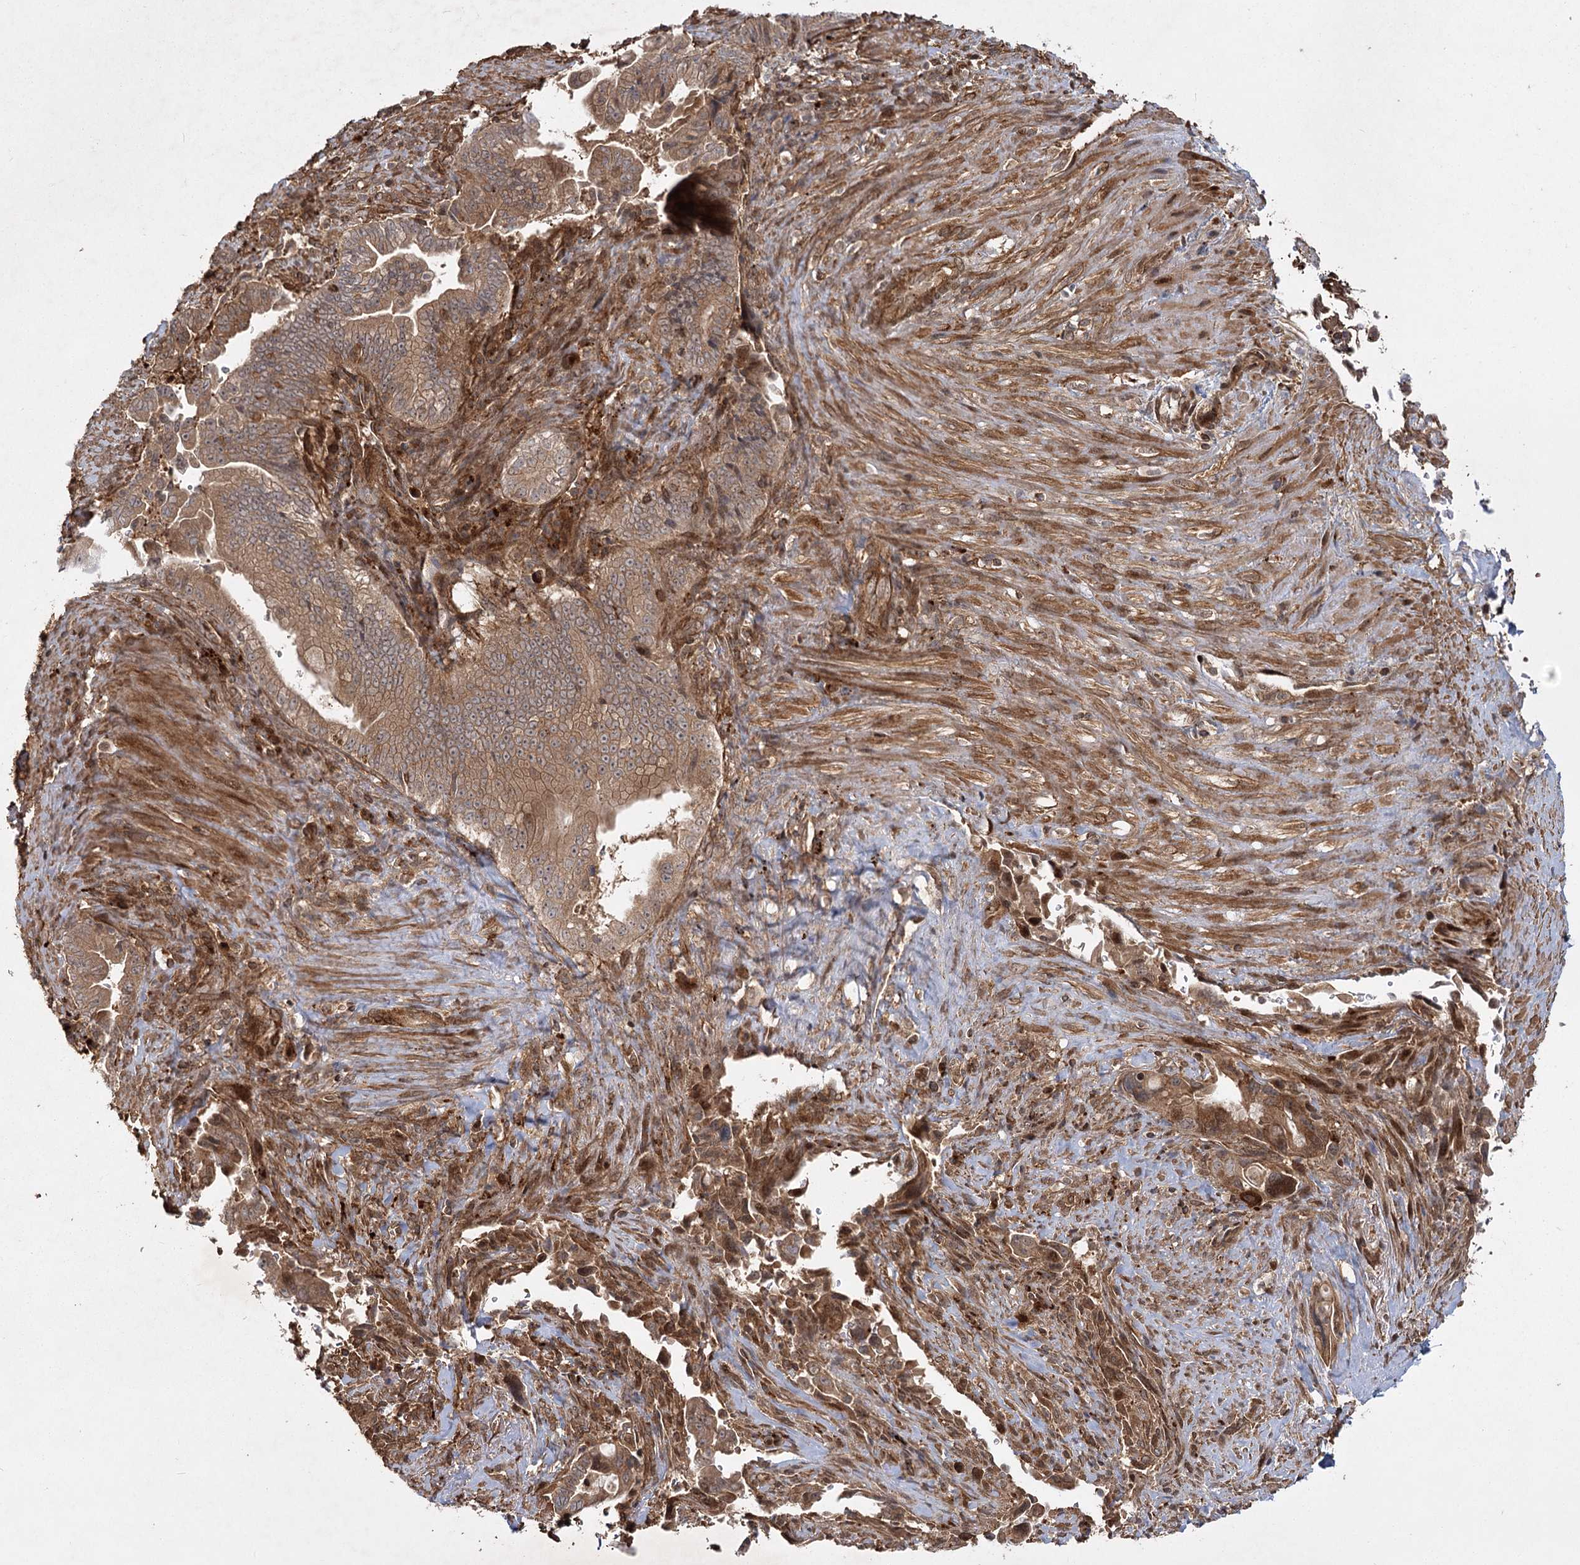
{"staining": {"intensity": "moderate", "quantity": ">75%", "location": "cytoplasmic/membranous"}, "tissue": "pancreatic cancer", "cell_type": "Tumor cells", "image_type": "cancer", "snomed": [{"axis": "morphology", "description": "Adenocarcinoma, NOS"}, {"axis": "topography", "description": "Pancreas"}], "caption": "Protein expression analysis of human pancreatic cancer reveals moderate cytoplasmic/membranous expression in about >75% of tumor cells.", "gene": "MDFIC", "patient": {"sex": "male", "age": 70}}